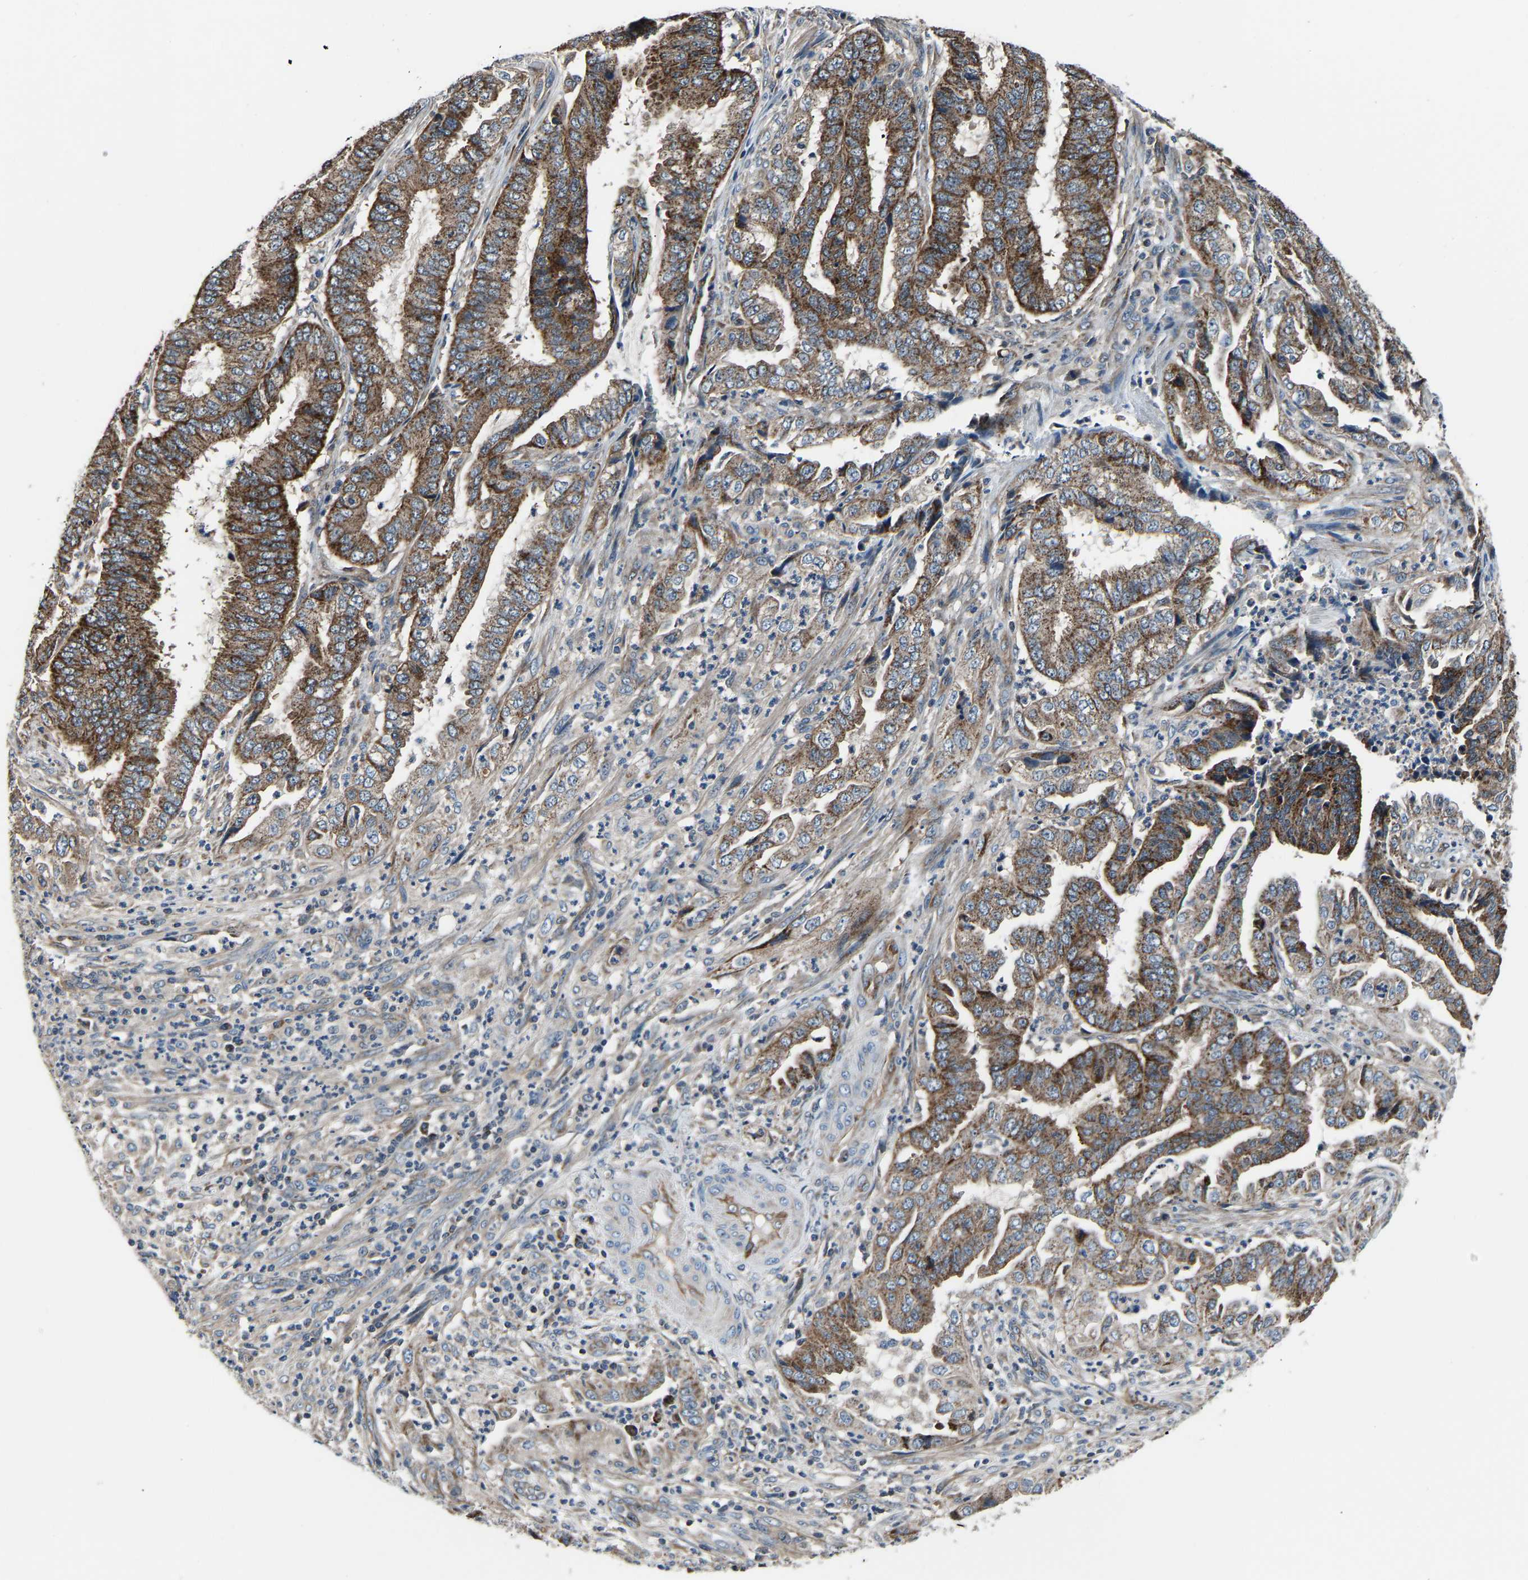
{"staining": {"intensity": "moderate", "quantity": ">75%", "location": "cytoplasmic/membranous"}, "tissue": "endometrial cancer", "cell_type": "Tumor cells", "image_type": "cancer", "snomed": [{"axis": "morphology", "description": "Adenocarcinoma, NOS"}, {"axis": "topography", "description": "Endometrium"}], "caption": "Immunohistochemistry micrograph of human endometrial cancer stained for a protein (brown), which reveals medium levels of moderate cytoplasmic/membranous expression in about >75% of tumor cells.", "gene": "GGCT", "patient": {"sex": "female", "age": 51}}